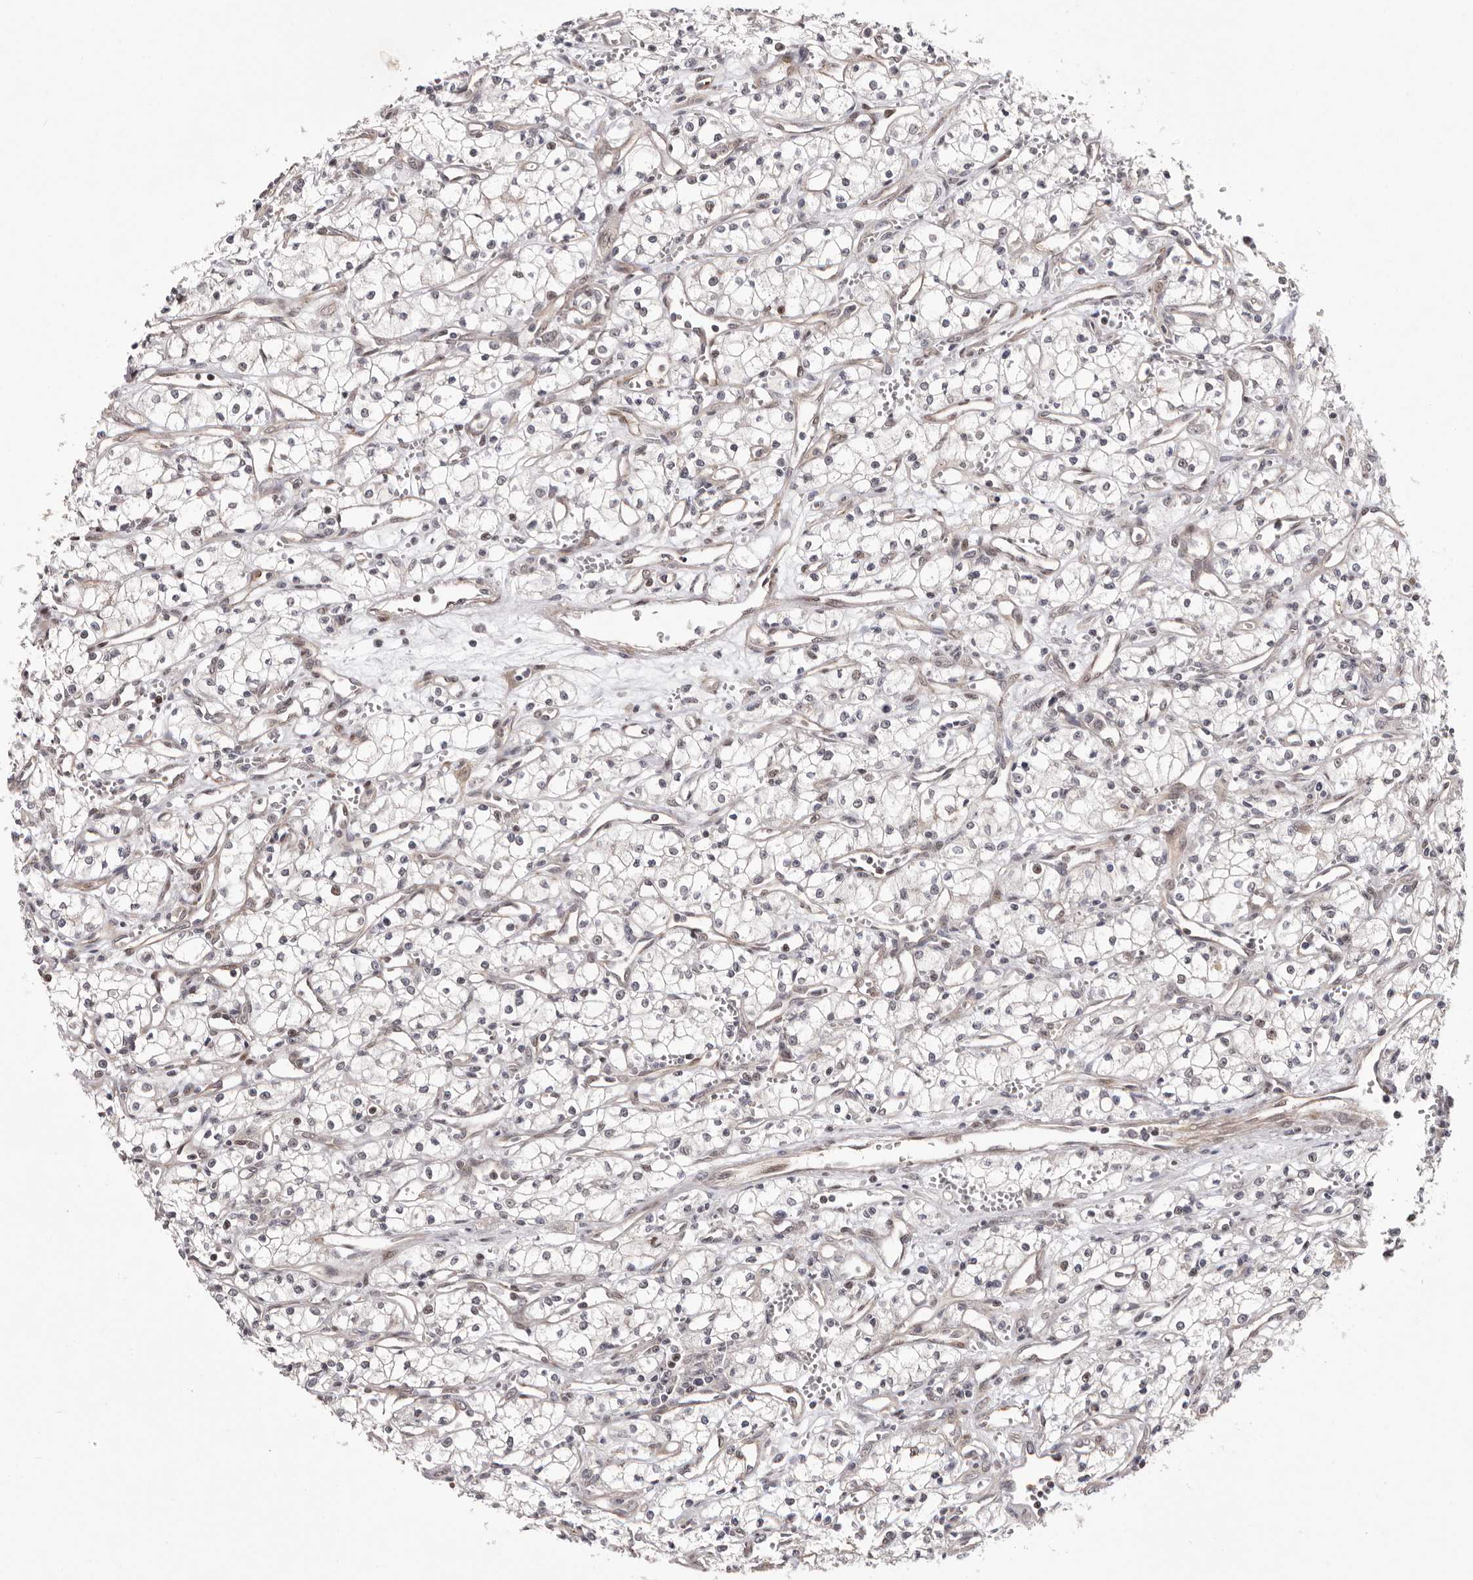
{"staining": {"intensity": "negative", "quantity": "none", "location": "none"}, "tissue": "renal cancer", "cell_type": "Tumor cells", "image_type": "cancer", "snomed": [{"axis": "morphology", "description": "Adenocarcinoma, NOS"}, {"axis": "topography", "description": "Kidney"}], "caption": "Protein analysis of renal cancer shows no significant positivity in tumor cells.", "gene": "GLRX3", "patient": {"sex": "male", "age": 59}}